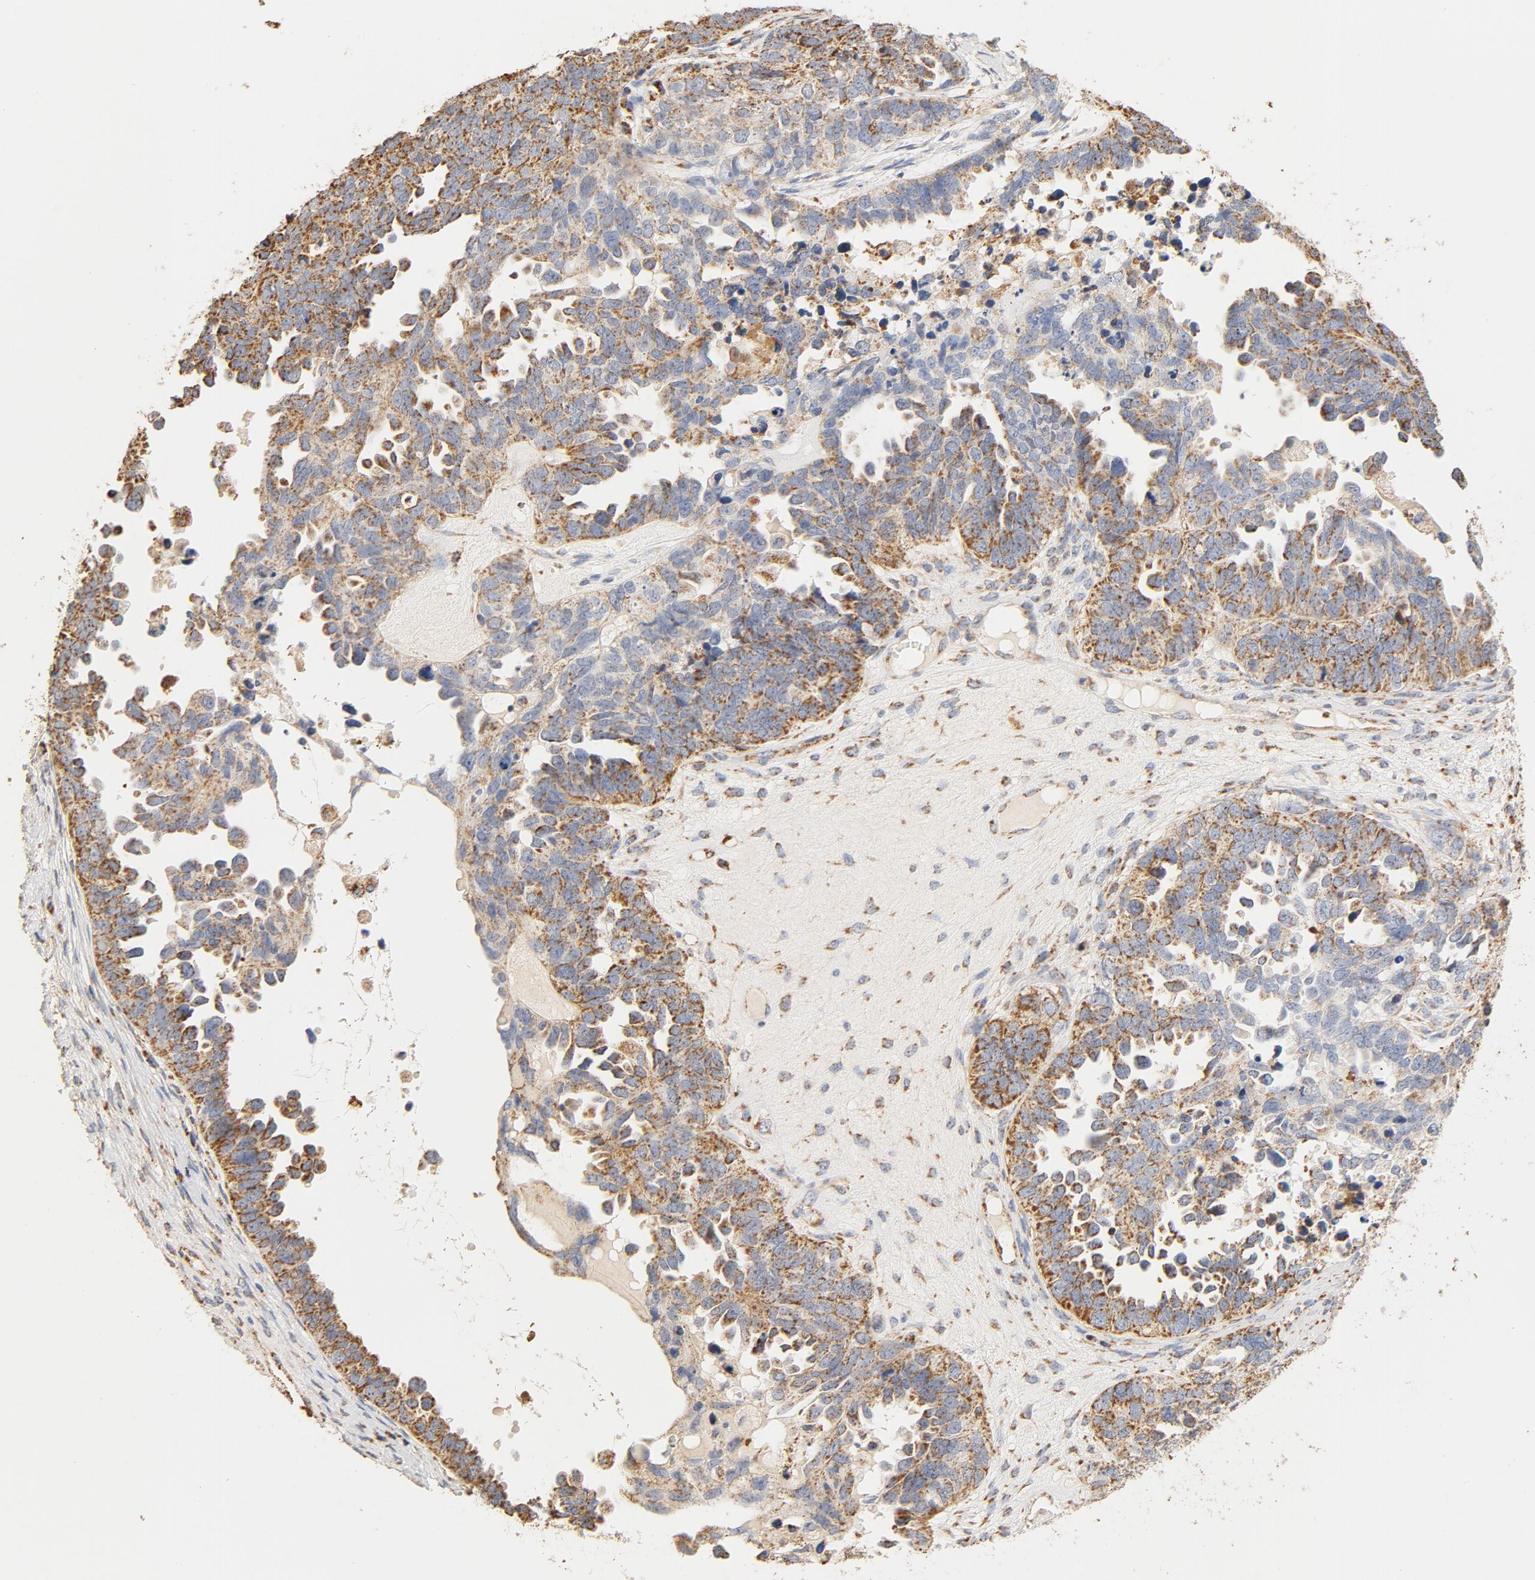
{"staining": {"intensity": "moderate", "quantity": ">75%", "location": "cytoplasmic/membranous"}, "tissue": "ovarian cancer", "cell_type": "Tumor cells", "image_type": "cancer", "snomed": [{"axis": "morphology", "description": "Cystadenocarcinoma, serous, NOS"}, {"axis": "topography", "description": "Ovary"}], "caption": "The micrograph displays a brown stain indicating the presence of a protein in the cytoplasmic/membranous of tumor cells in ovarian cancer.", "gene": "COX4I1", "patient": {"sex": "female", "age": 82}}